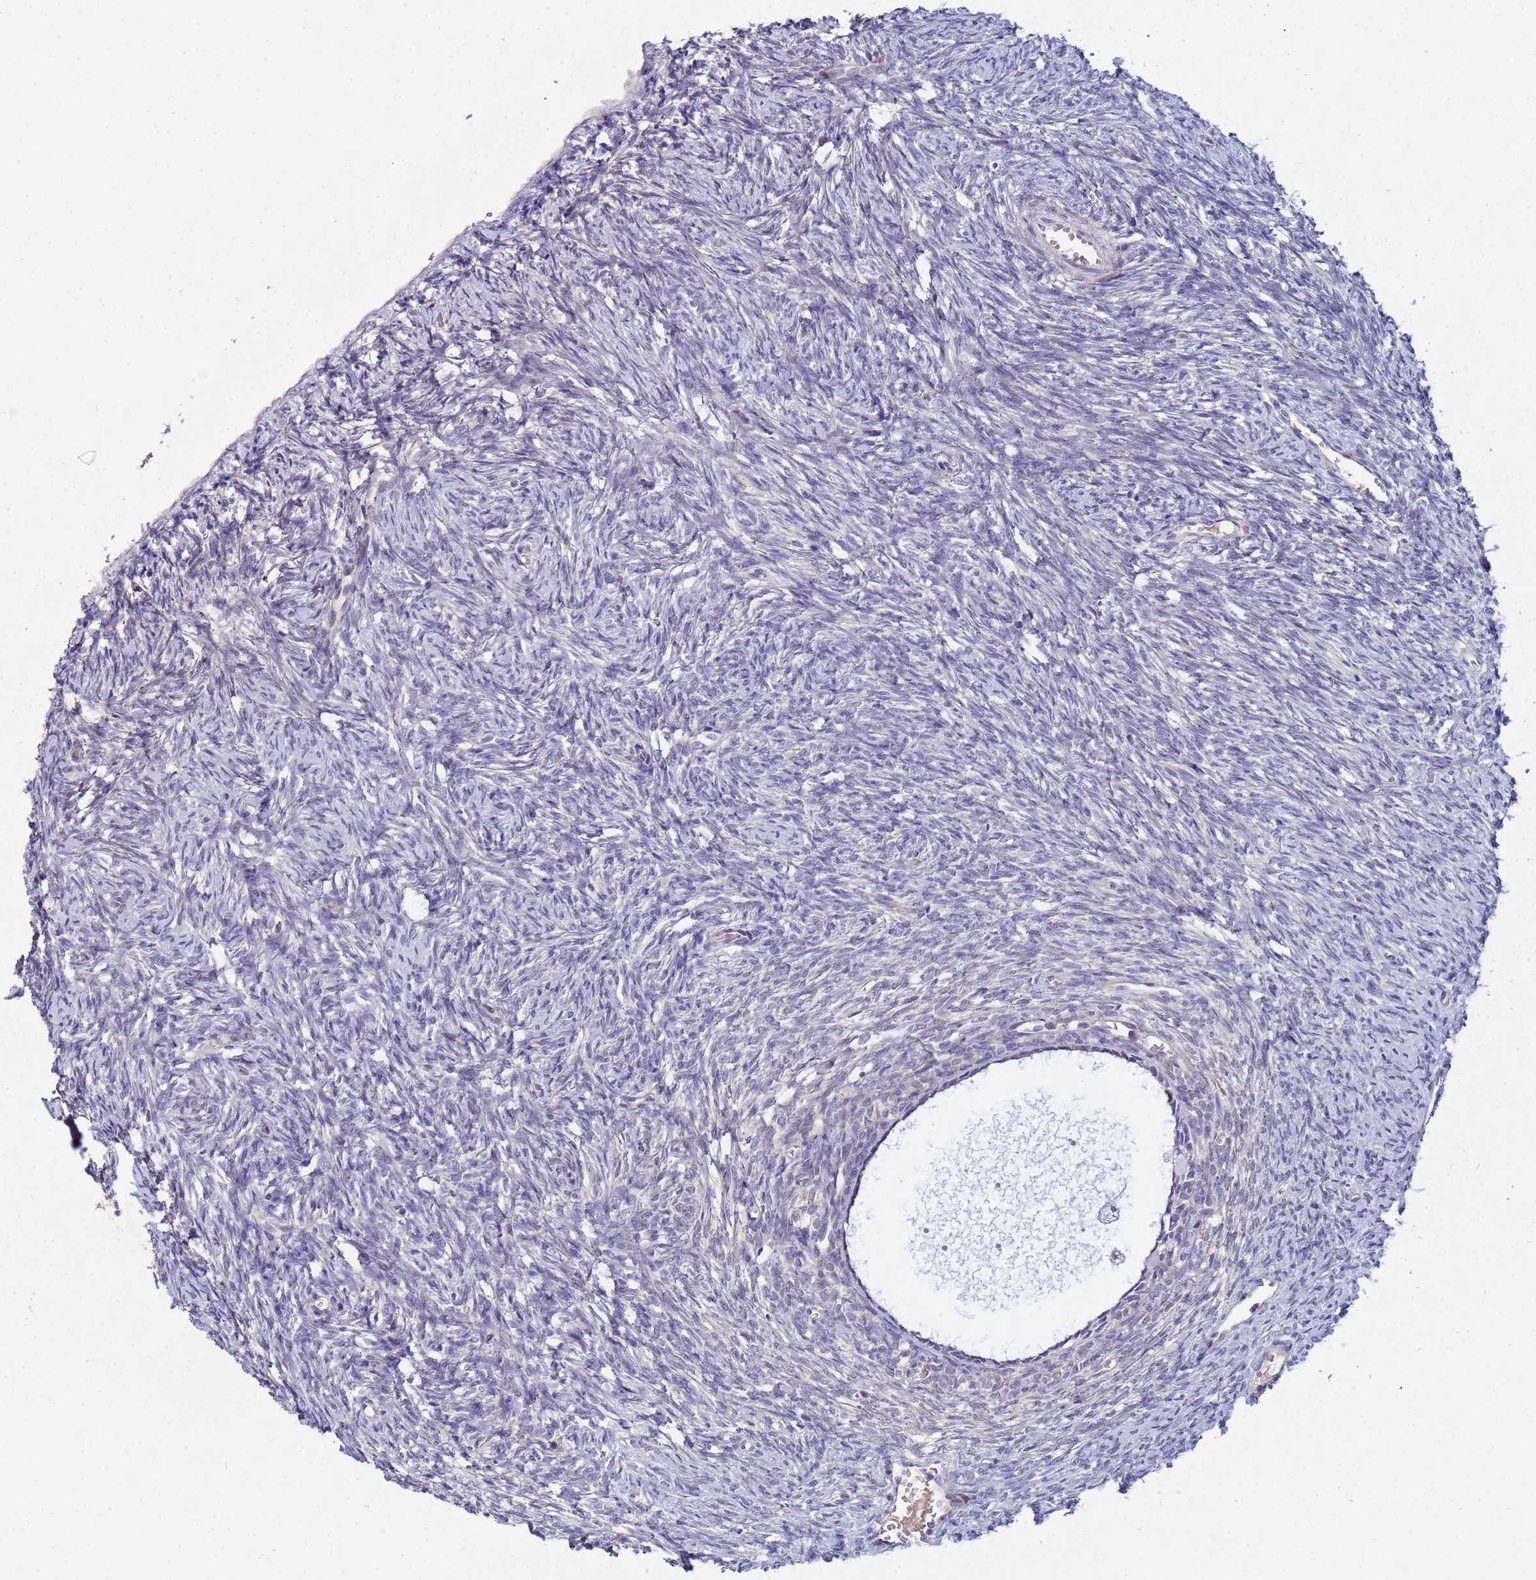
{"staining": {"intensity": "negative", "quantity": "none", "location": "none"}, "tissue": "ovary", "cell_type": "Ovarian stroma cells", "image_type": "normal", "snomed": [{"axis": "morphology", "description": "Normal tissue, NOS"}, {"axis": "topography", "description": "Ovary"}], "caption": "Immunohistochemistry photomicrograph of unremarkable ovary: ovary stained with DAB shows no significant protein expression in ovarian stroma cells. (DAB immunohistochemistry, high magnification).", "gene": "TNPO2", "patient": {"sex": "female", "age": 51}}